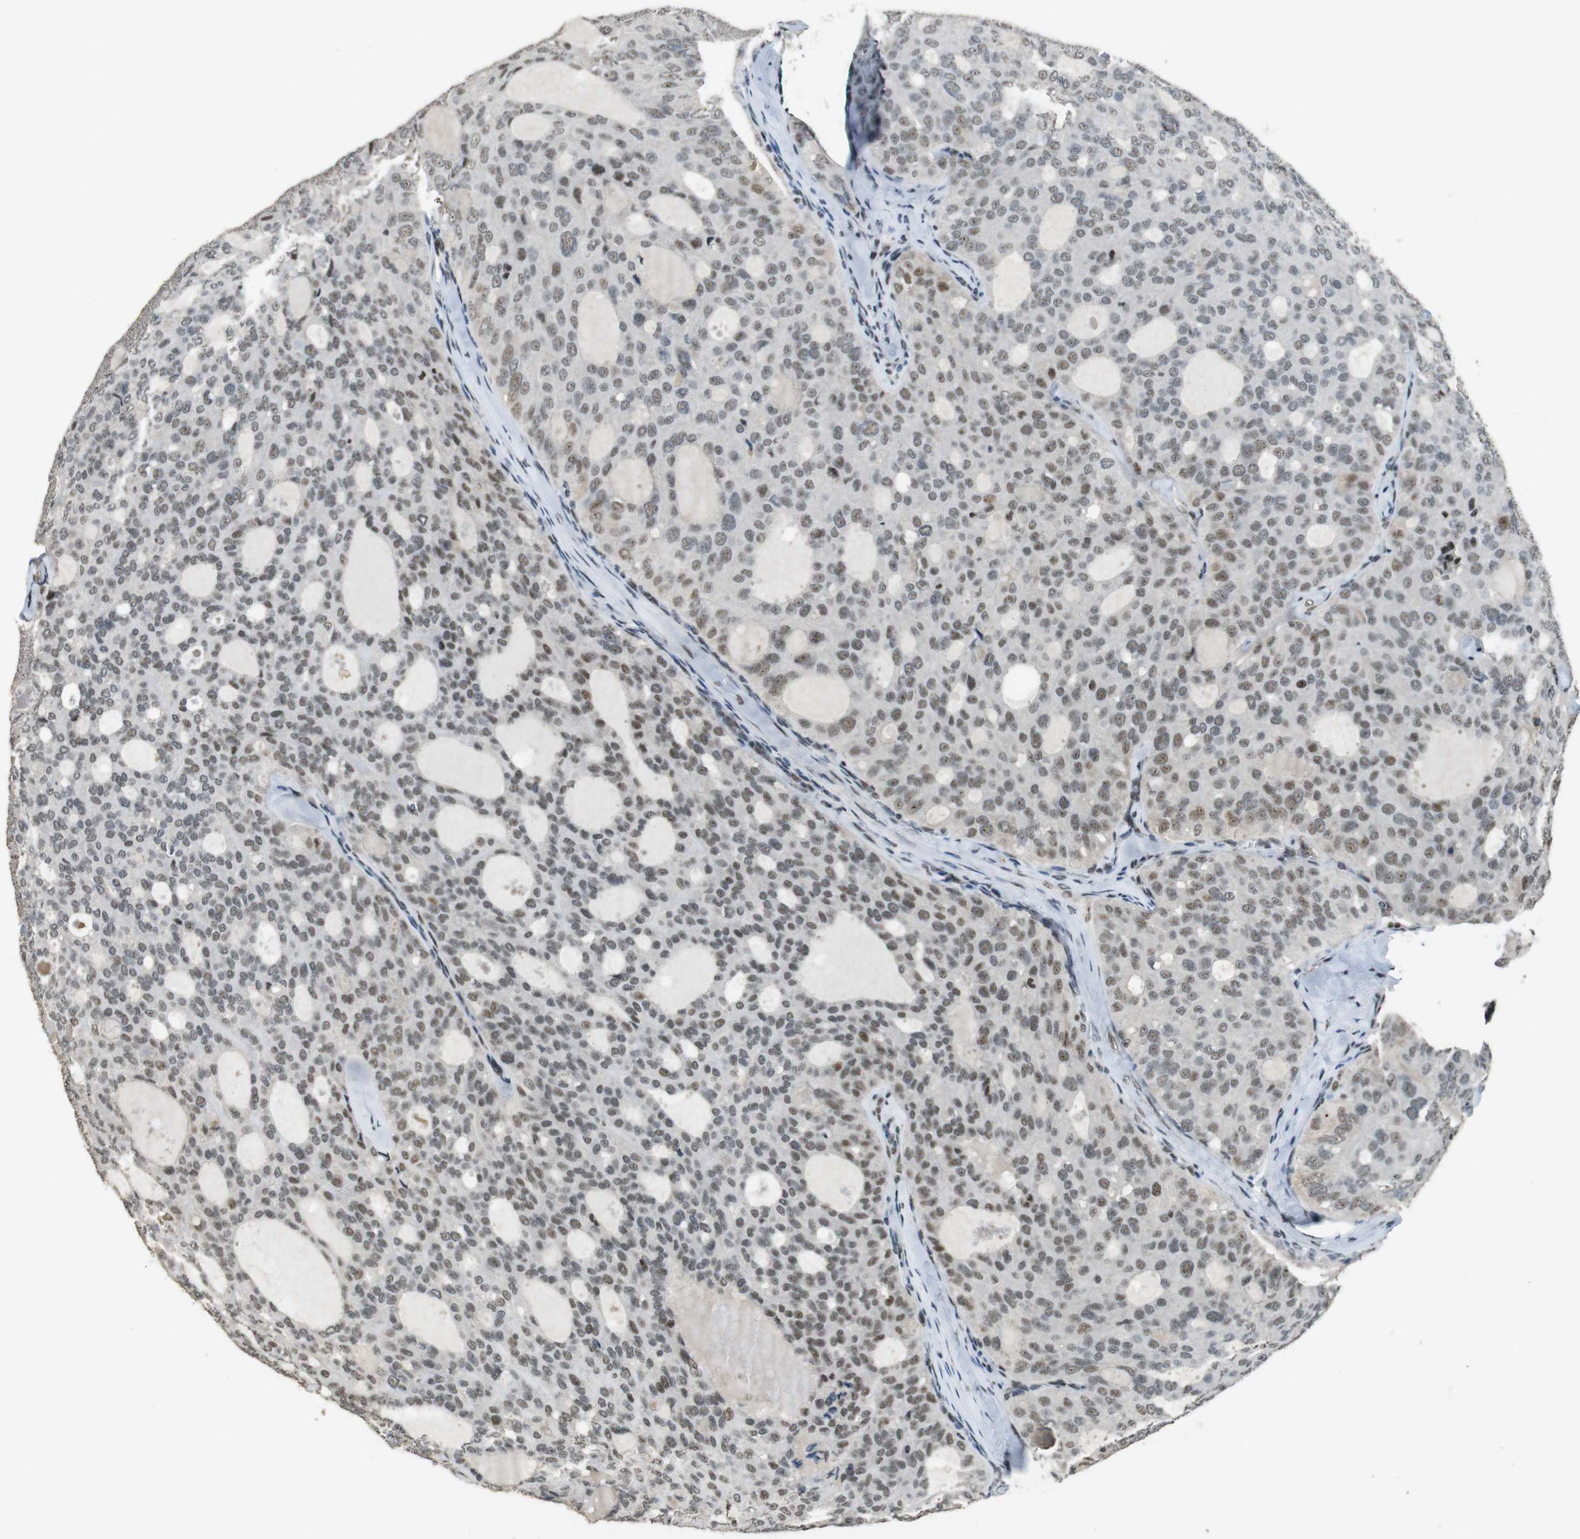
{"staining": {"intensity": "weak", "quantity": "25%-75%", "location": "nuclear"}, "tissue": "thyroid cancer", "cell_type": "Tumor cells", "image_type": "cancer", "snomed": [{"axis": "morphology", "description": "Follicular adenoma carcinoma, NOS"}, {"axis": "topography", "description": "Thyroid gland"}], "caption": "Immunohistochemical staining of thyroid follicular adenoma carcinoma displays low levels of weak nuclear protein expression in about 25%-75% of tumor cells. The protein of interest is stained brown, and the nuclei are stained in blue (DAB (3,3'-diaminobenzidine) IHC with brightfield microscopy, high magnification).", "gene": "CSNK2B", "patient": {"sex": "male", "age": 75}}